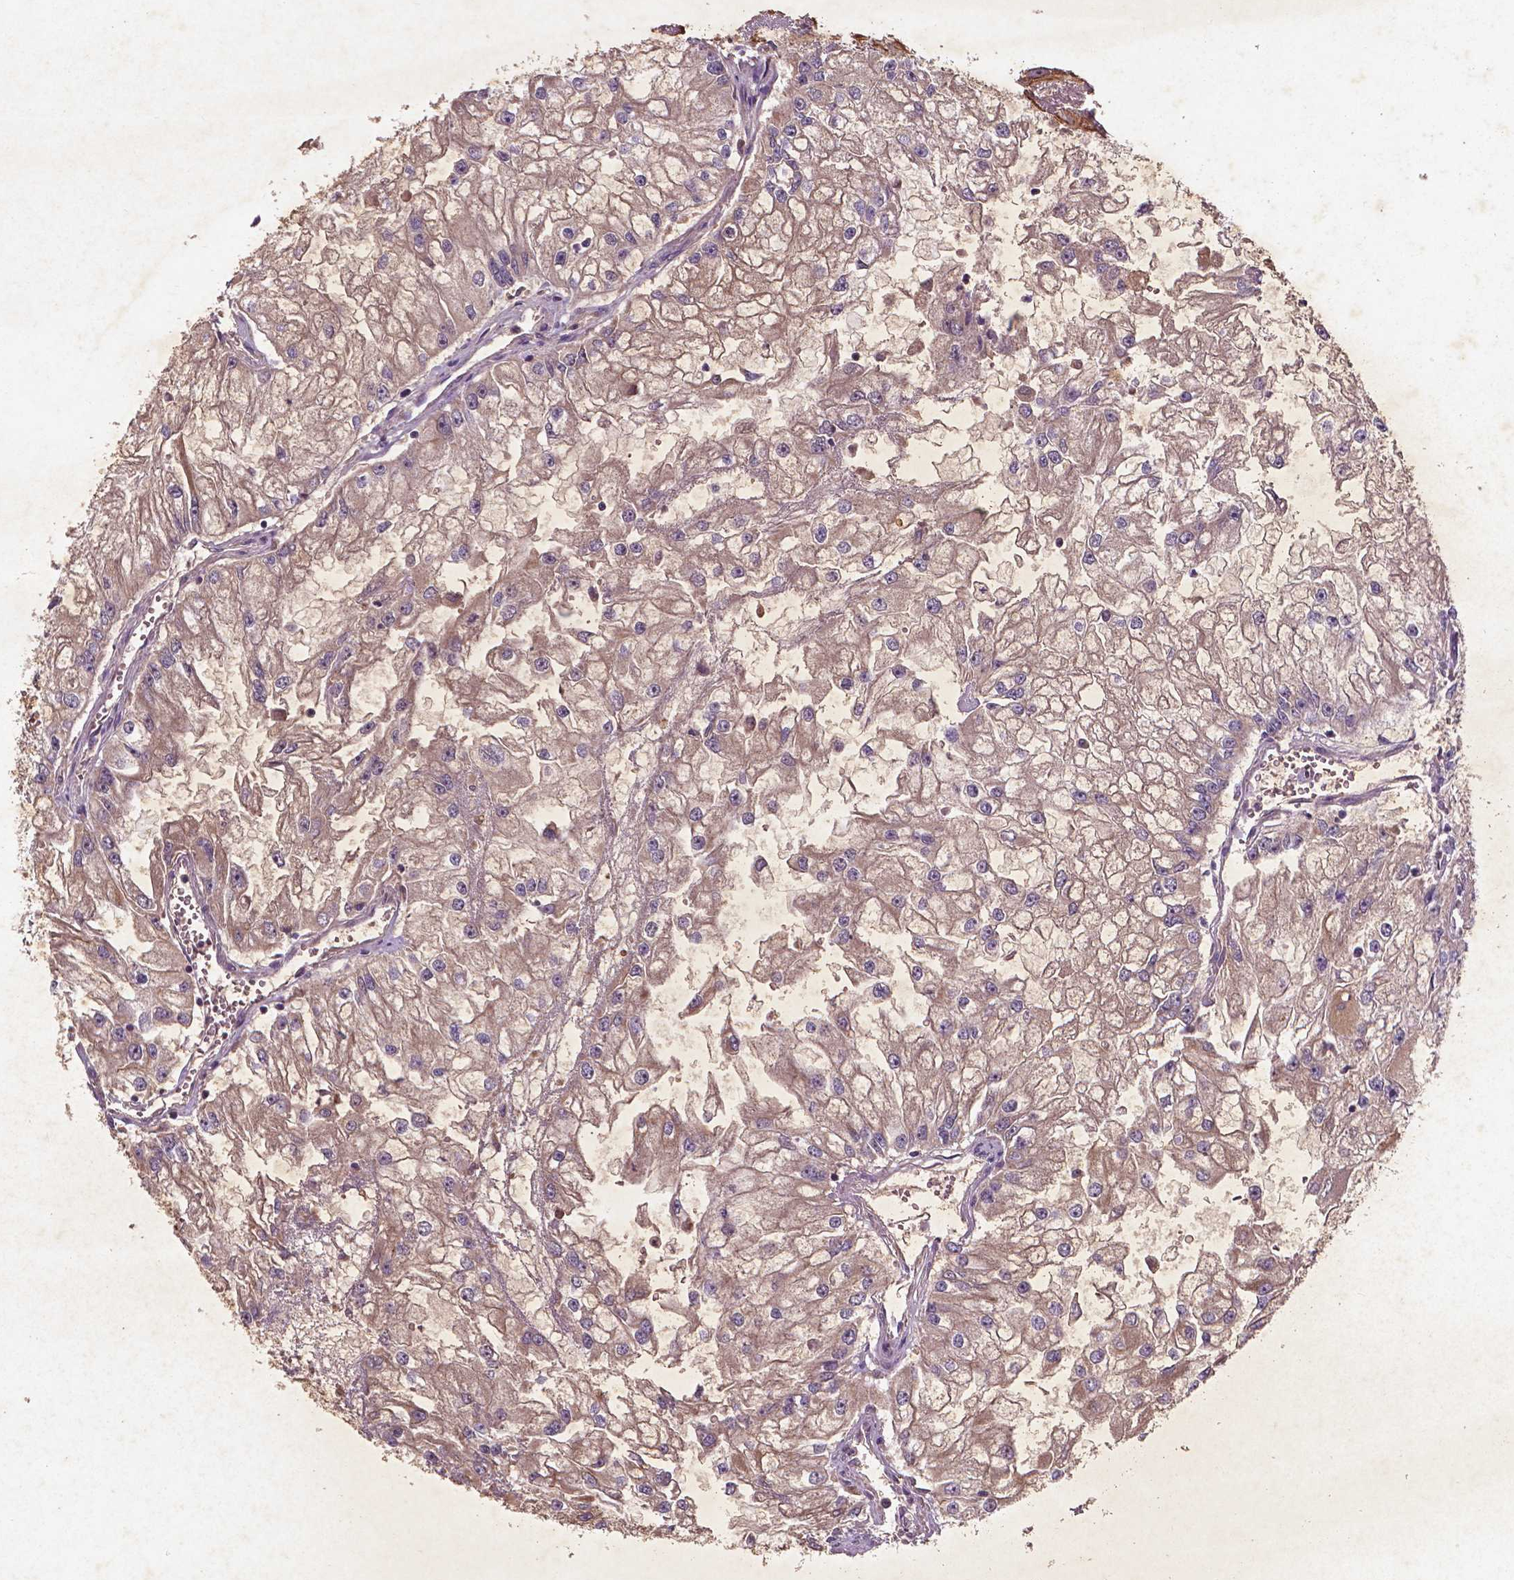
{"staining": {"intensity": "moderate", "quantity": ">75%", "location": "cytoplasmic/membranous"}, "tissue": "renal cancer", "cell_type": "Tumor cells", "image_type": "cancer", "snomed": [{"axis": "morphology", "description": "Adenocarcinoma, NOS"}, {"axis": "topography", "description": "Kidney"}], "caption": "Renal cancer (adenocarcinoma) tissue shows moderate cytoplasmic/membranous staining in about >75% of tumor cells", "gene": "COQ2", "patient": {"sex": "male", "age": 59}}